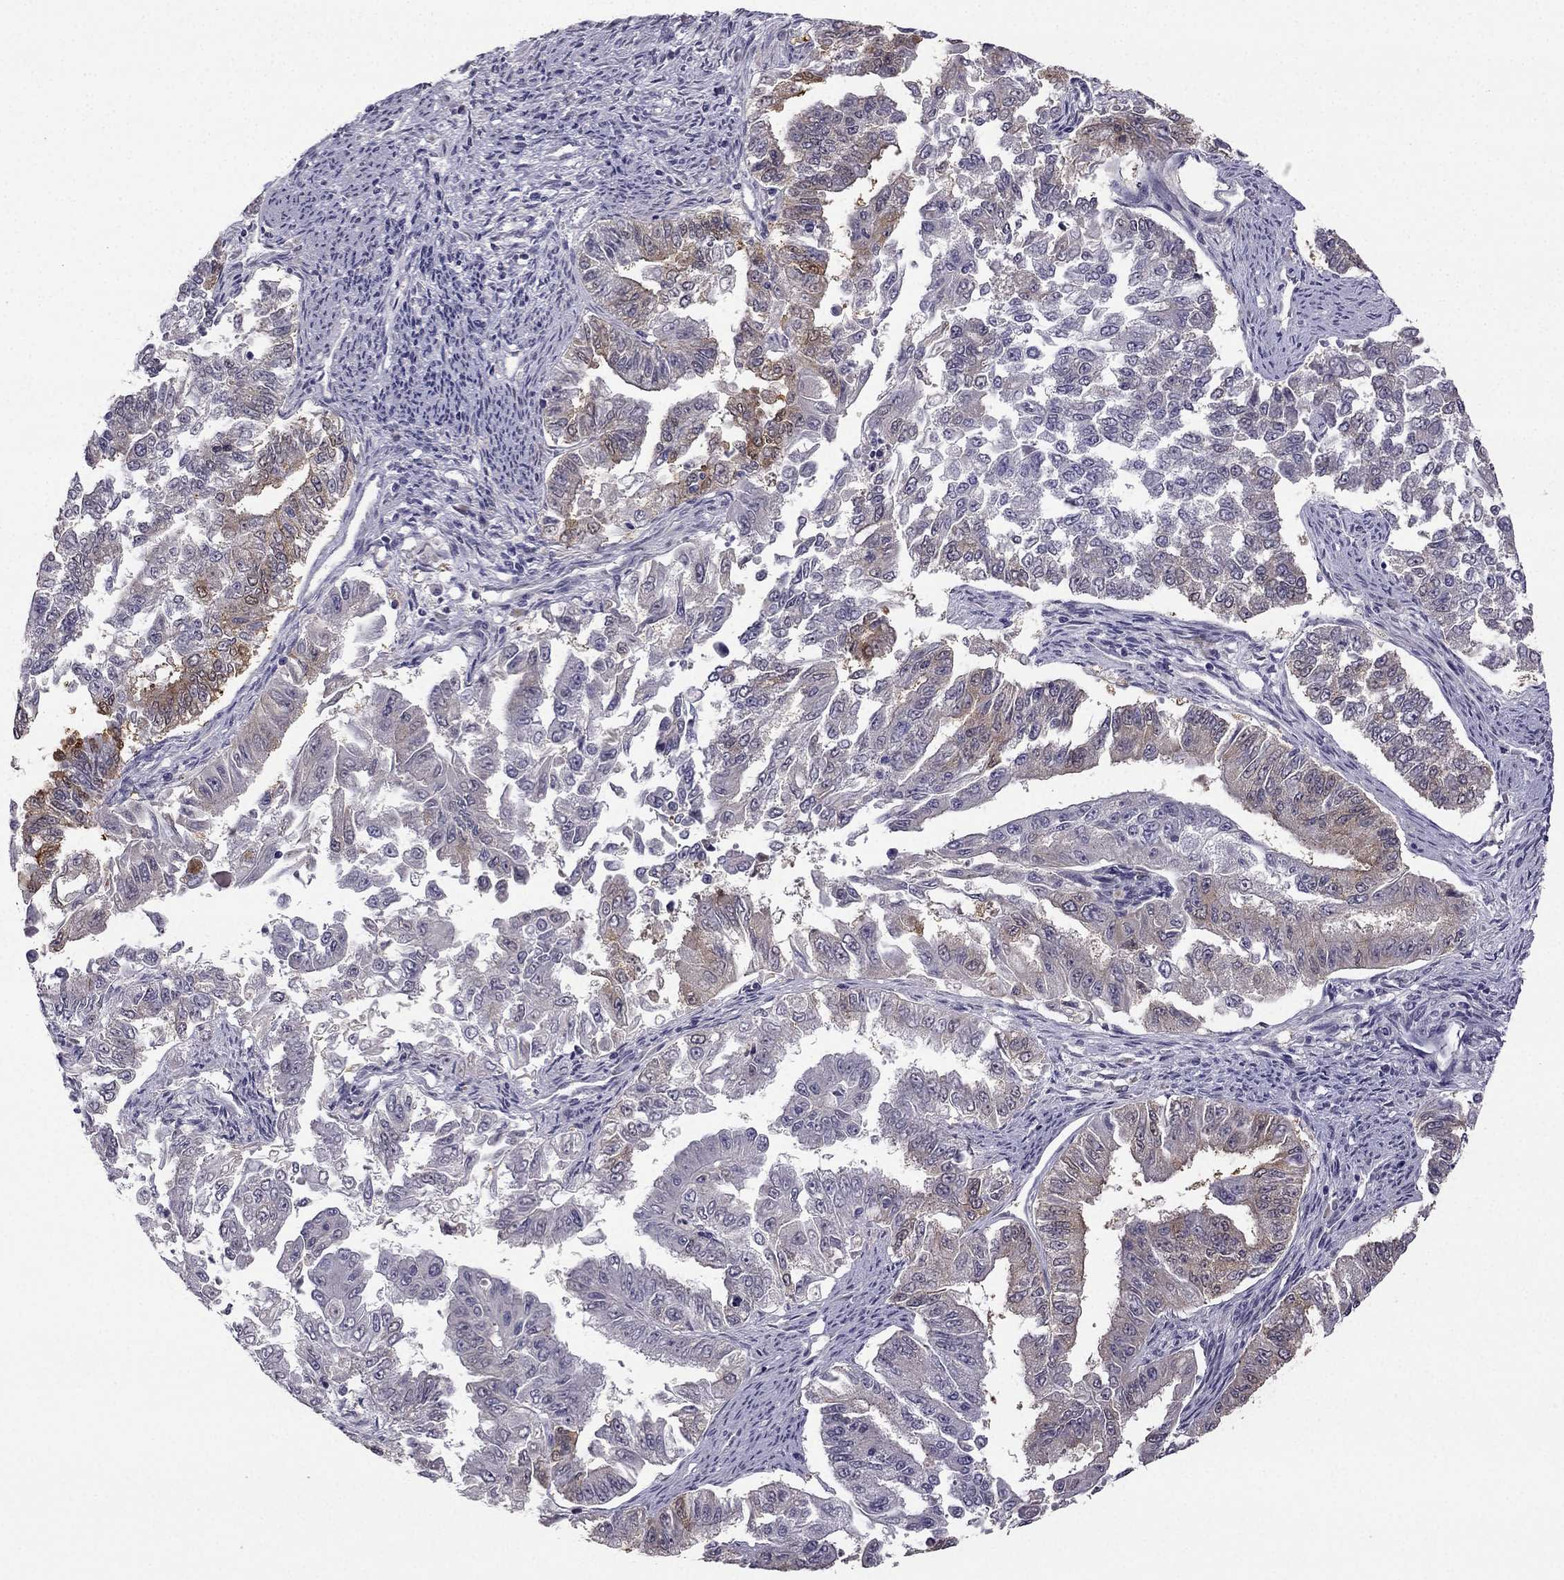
{"staining": {"intensity": "weak", "quantity": "<25%", "location": "cytoplasmic/membranous"}, "tissue": "endometrial cancer", "cell_type": "Tumor cells", "image_type": "cancer", "snomed": [{"axis": "morphology", "description": "Adenocarcinoma, NOS"}, {"axis": "topography", "description": "Uterus"}], "caption": "A histopathology image of endometrial cancer (adenocarcinoma) stained for a protein shows no brown staining in tumor cells.", "gene": "NQO1", "patient": {"sex": "female", "age": 59}}